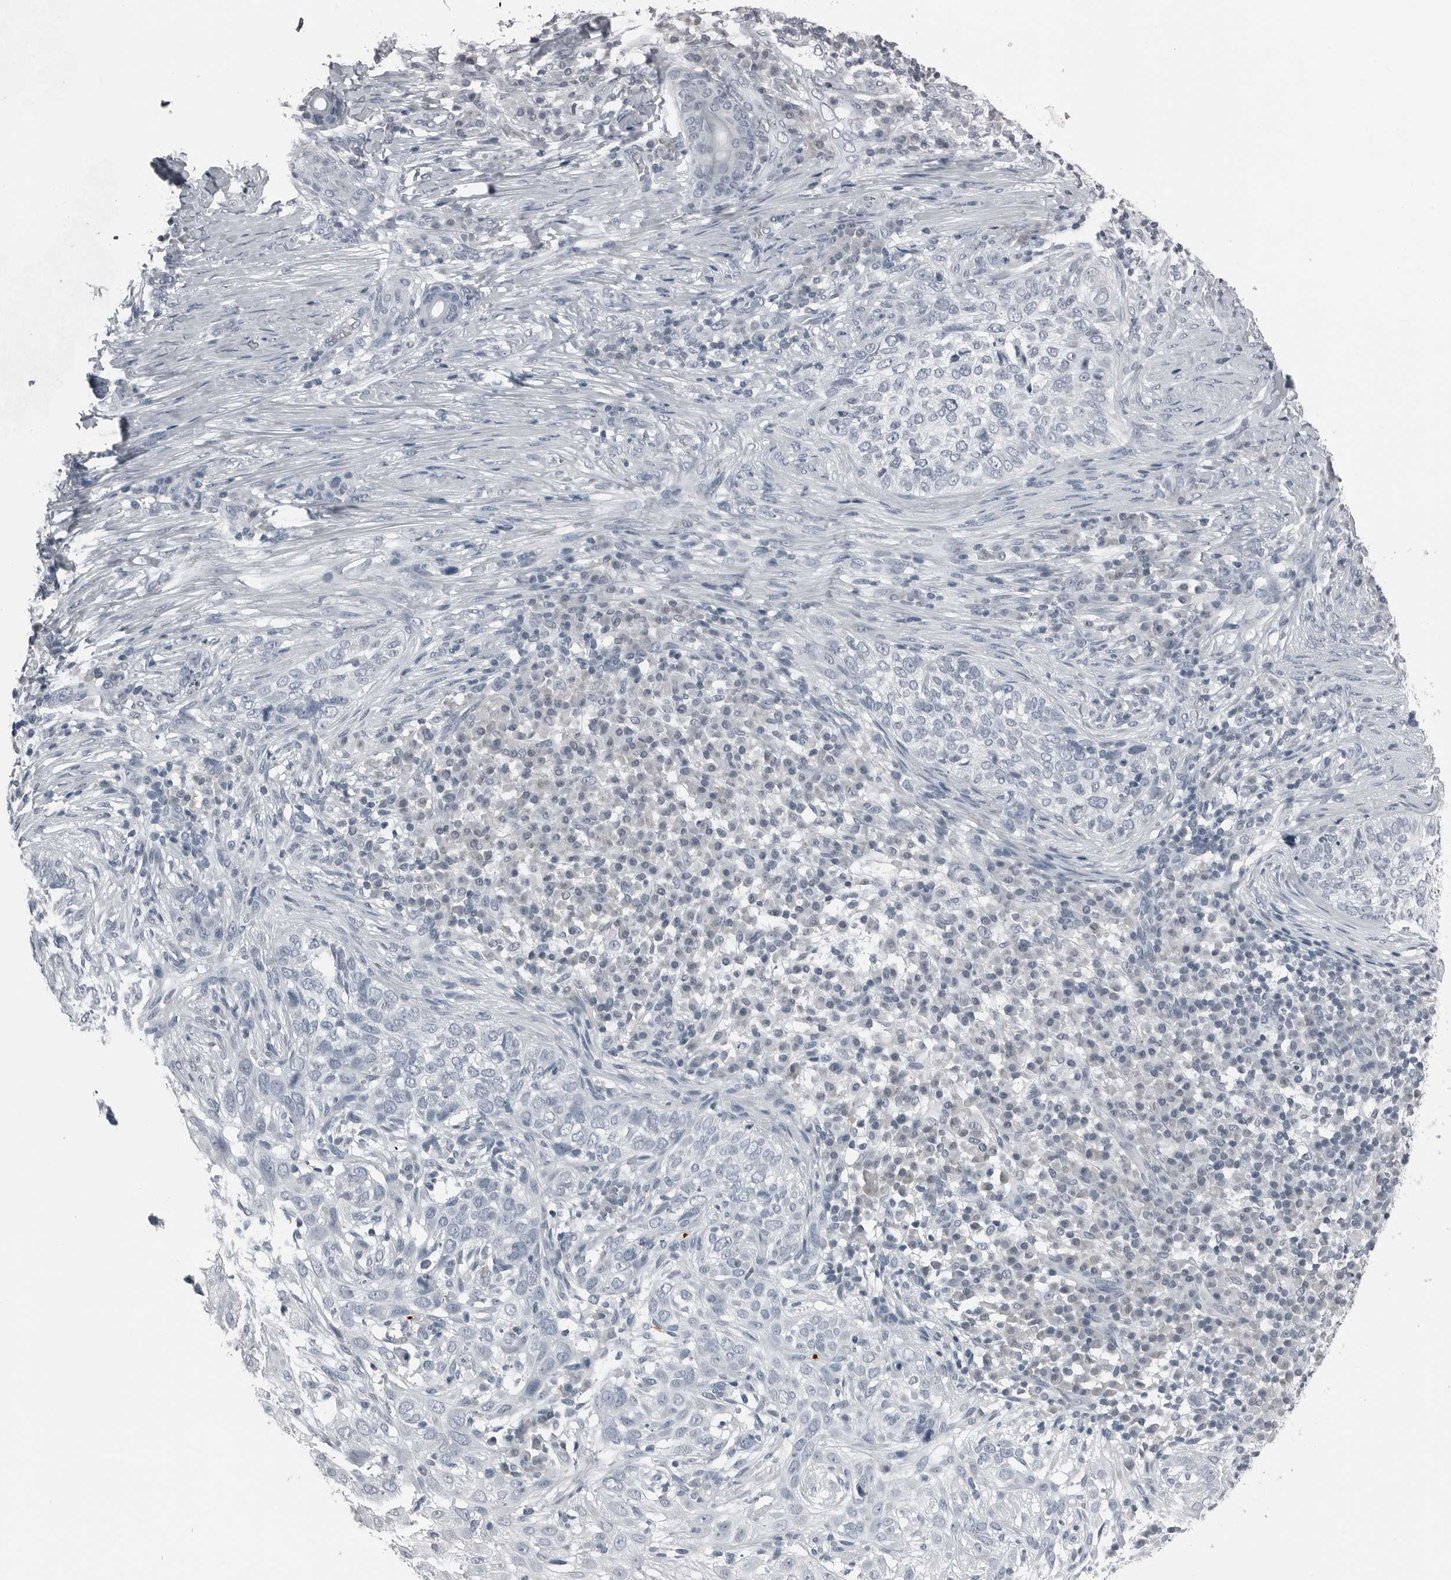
{"staining": {"intensity": "negative", "quantity": "none", "location": "none"}, "tissue": "skin cancer", "cell_type": "Tumor cells", "image_type": "cancer", "snomed": [{"axis": "morphology", "description": "Basal cell carcinoma"}, {"axis": "topography", "description": "Skin"}], "caption": "This is an immunohistochemistry image of human skin basal cell carcinoma. There is no positivity in tumor cells.", "gene": "SPINK1", "patient": {"sex": "female", "age": 64}}